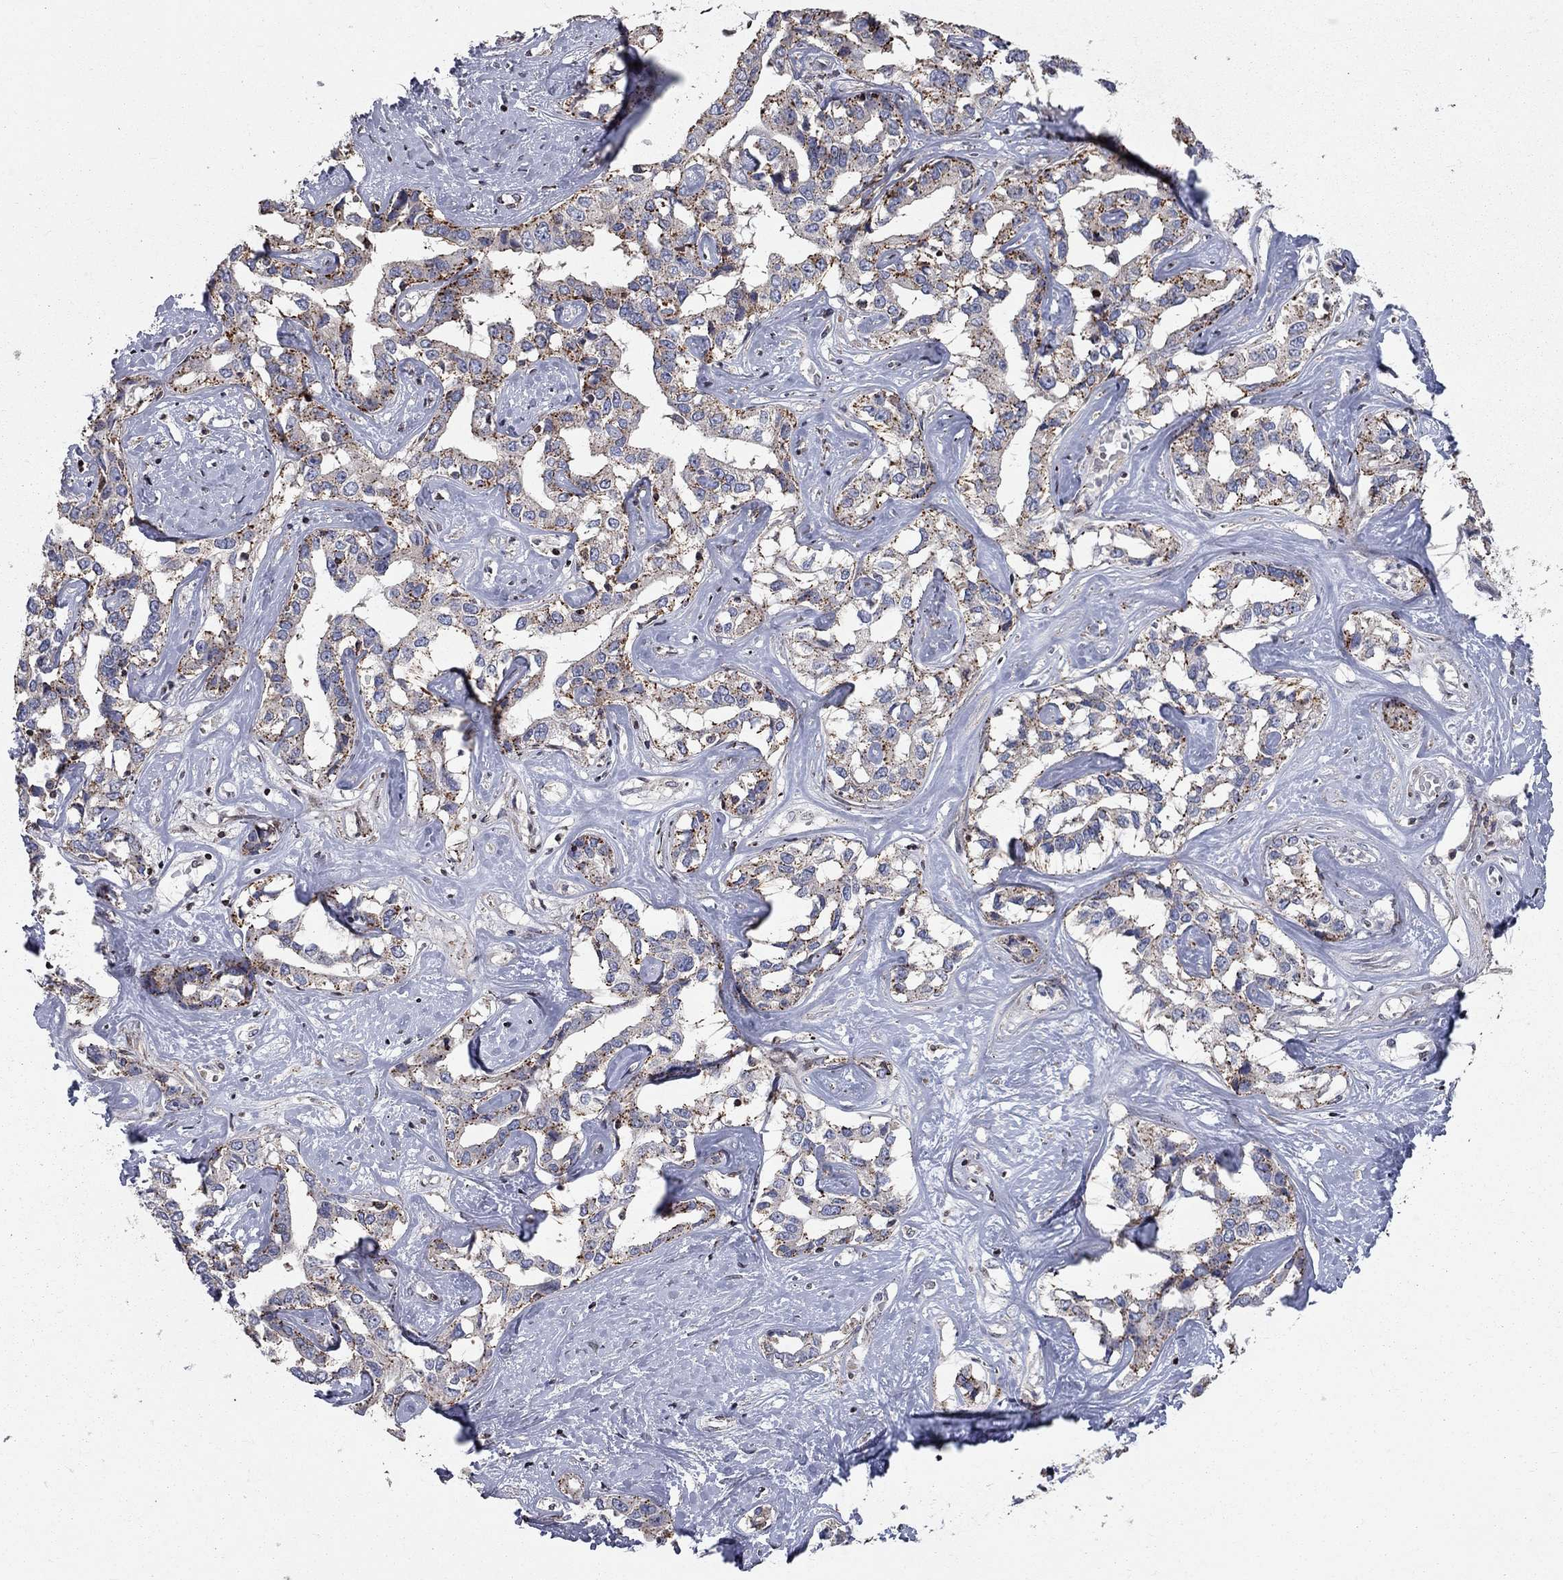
{"staining": {"intensity": "strong", "quantity": ">75%", "location": "cytoplasmic/membranous"}, "tissue": "liver cancer", "cell_type": "Tumor cells", "image_type": "cancer", "snomed": [{"axis": "morphology", "description": "Cholangiocarcinoma"}, {"axis": "topography", "description": "Liver"}], "caption": "An IHC micrograph of neoplastic tissue is shown. Protein staining in brown labels strong cytoplasmic/membranous positivity in cholangiocarcinoma (liver) within tumor cells. The staining was performed using DAB to visualize the protein expression in brown, while the nuclei were stained in blue with hematoxylin (Magnification: 20x).", "gene": "ERN2", "patient": {"sex": "male", "age": 59}}